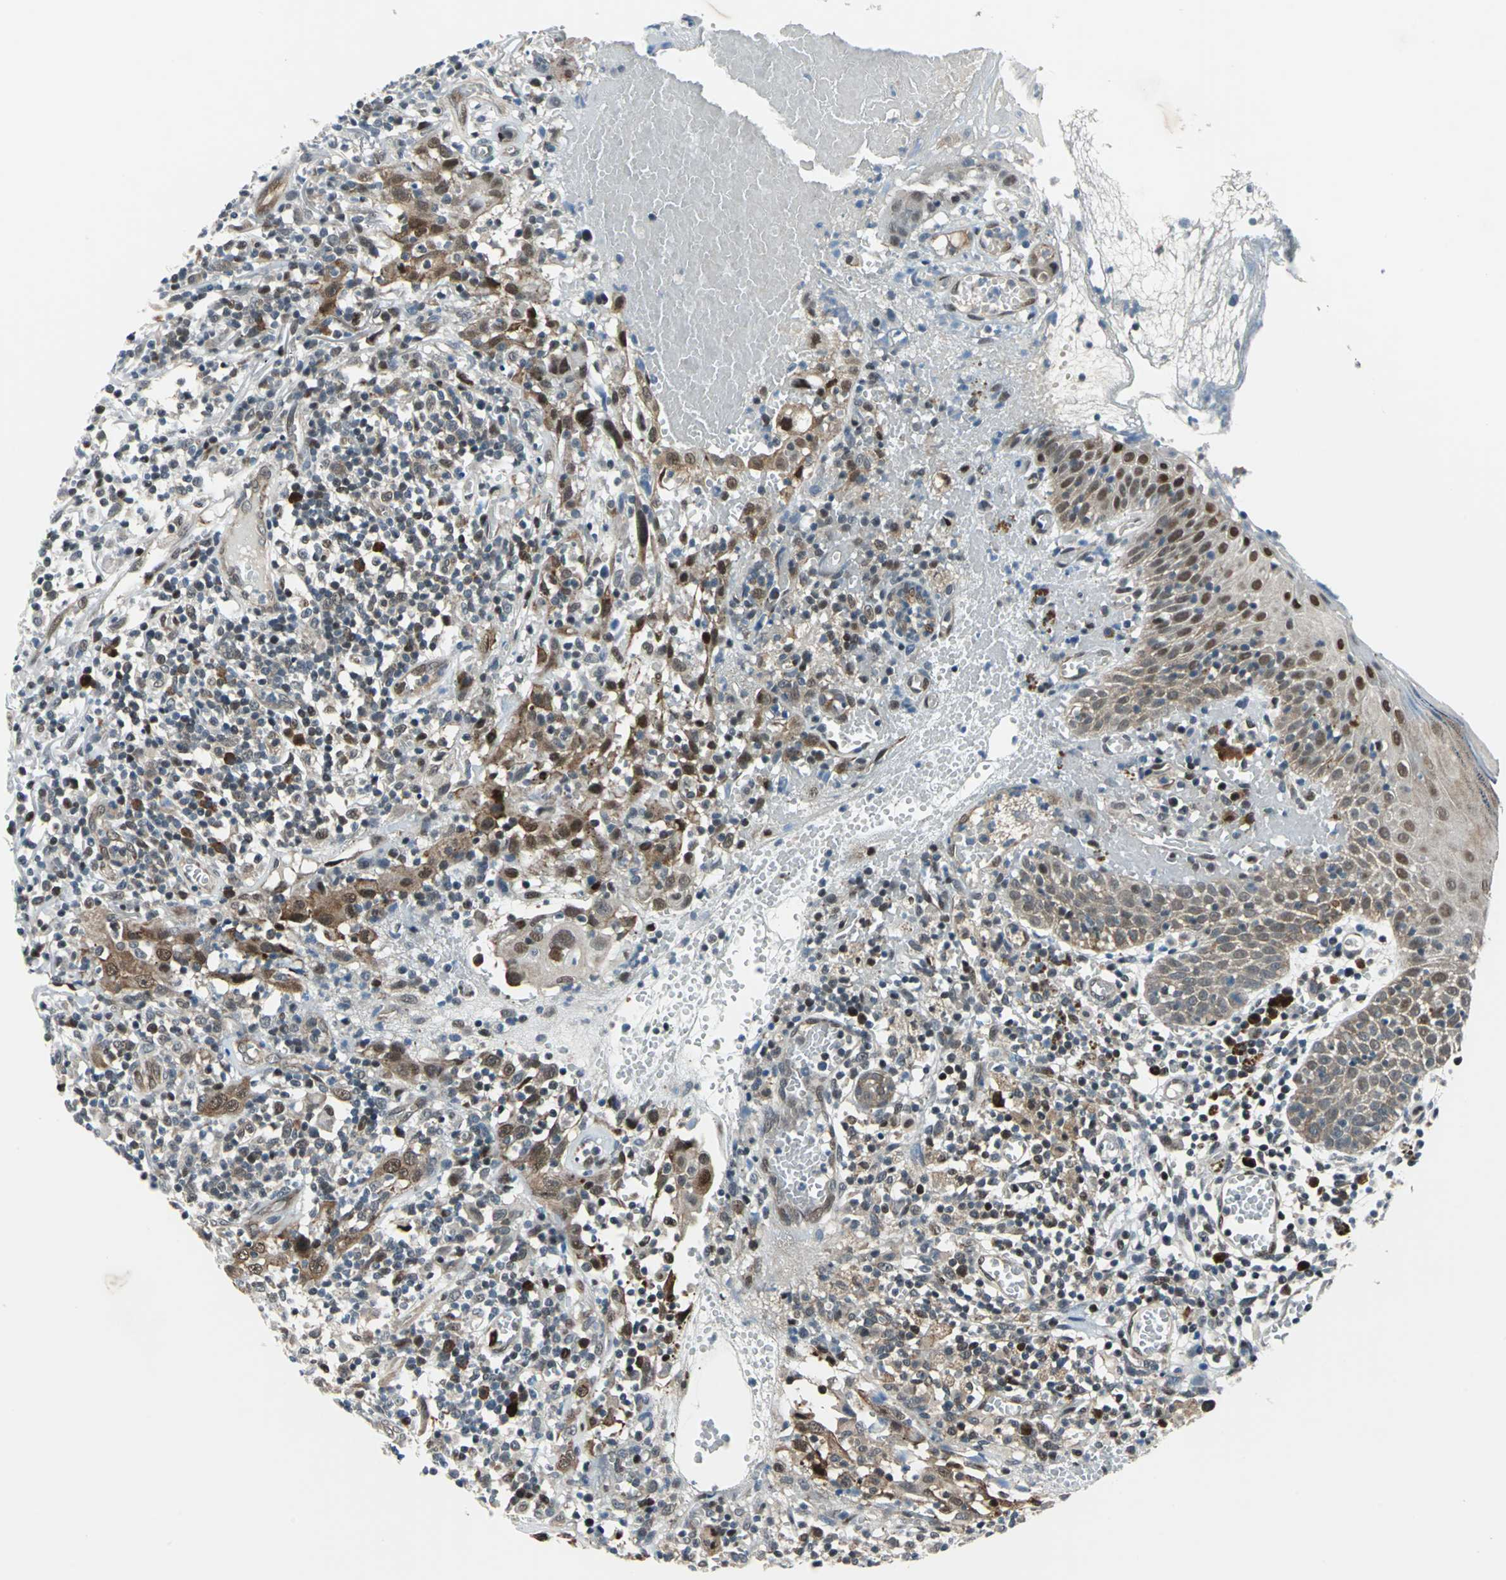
{"staining": {"intensity": "moderate", "quantity": ">75%", "location": "cytoplasmic/membranous,nuclear"}, "tissue": "thyroid cancer", "cell_type": "Tumor cells", "image_type": "cancer", "snomed": [{"axis": "morphology", "description": "Carcinoma, NOS"}, {"axis": "topography", "description": "Thyroid gland"}], "caption": "Moderate cytoplasmic/membranous and nuclear staining for a protein is appreciated in about >75% of tumor cells of carcinoma (thyroid) using IHC.", "gene": "POLR3K", "patient": {"sex": "female", "age": 77}}